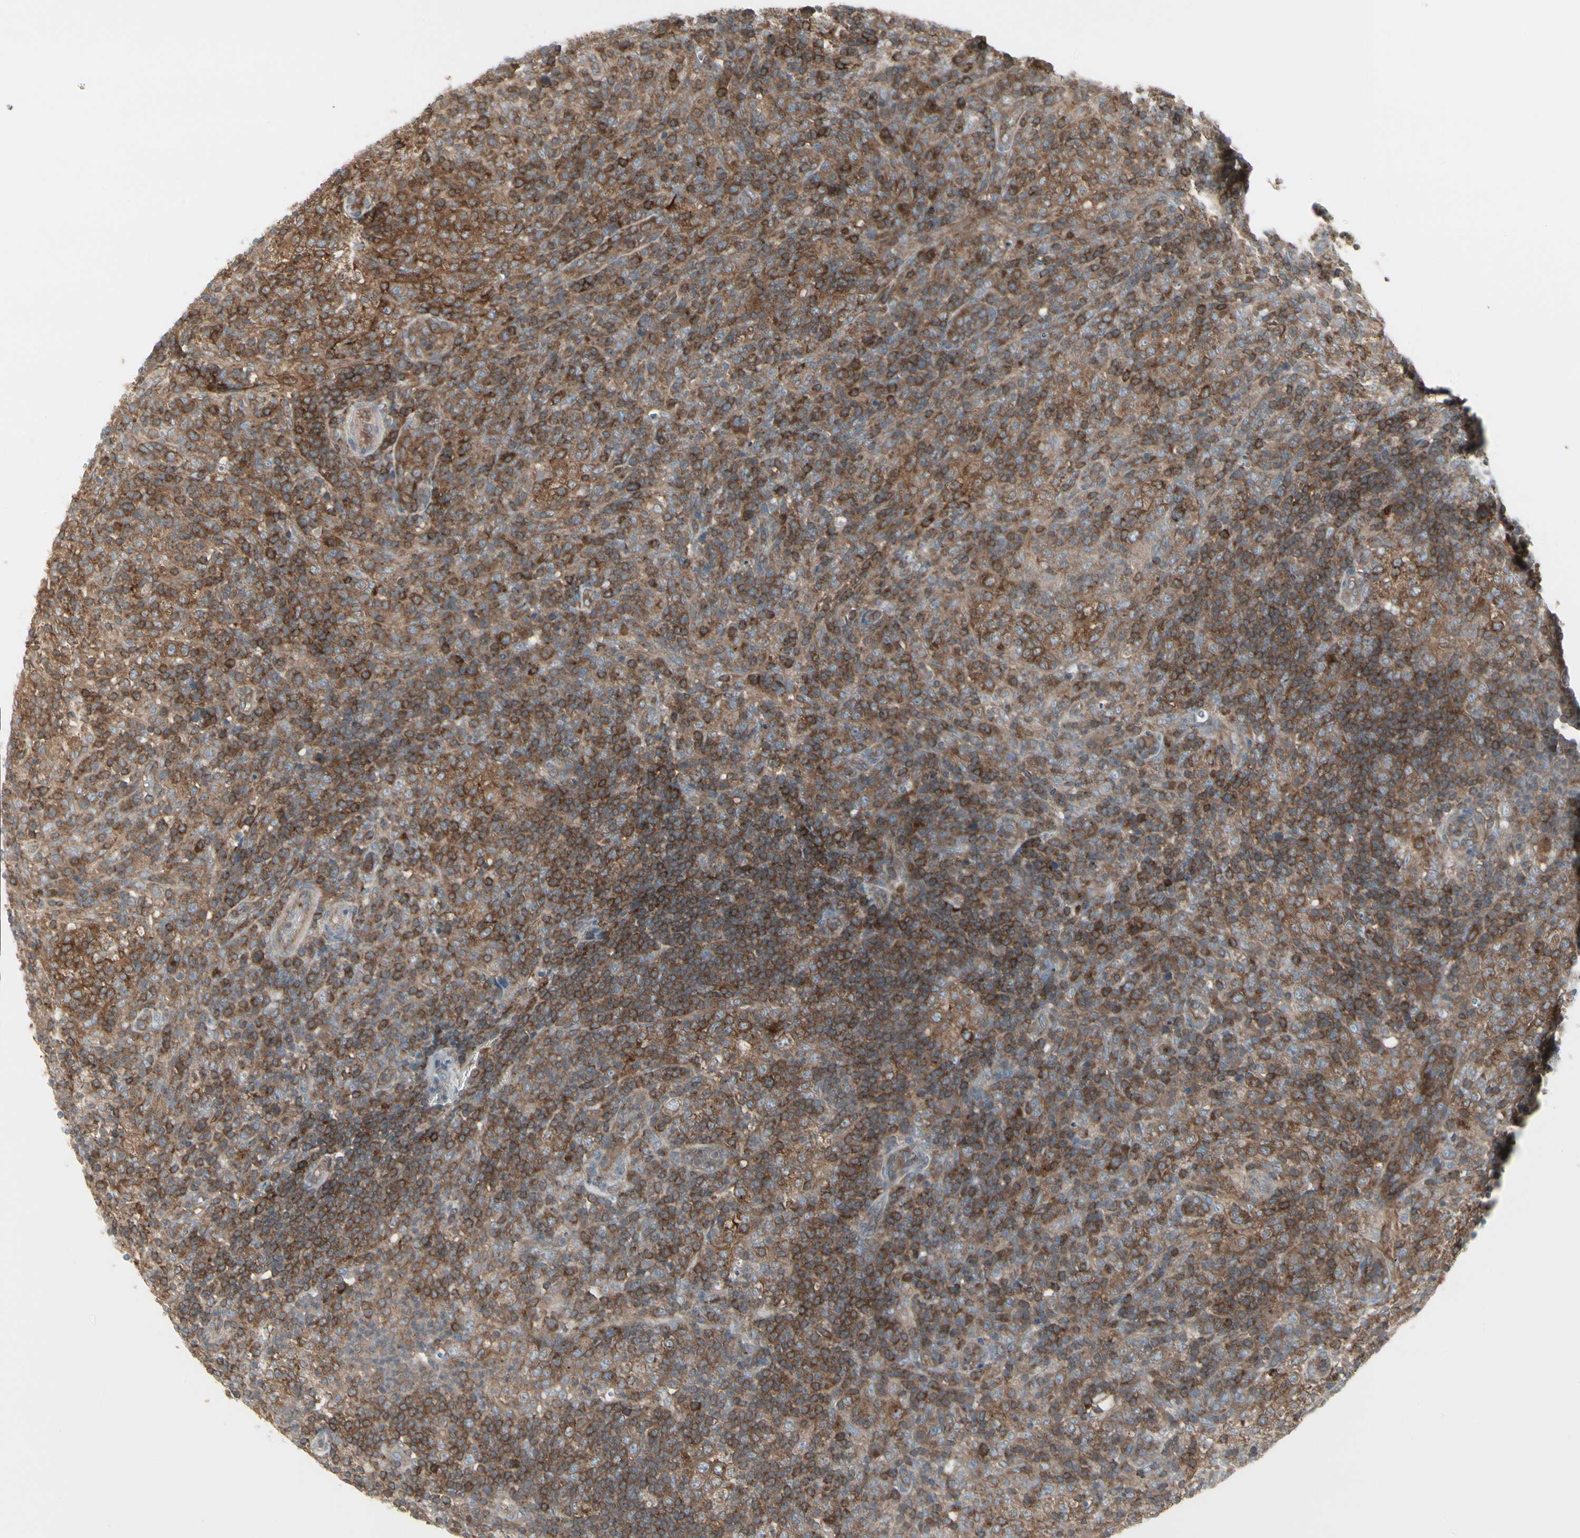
{"staining": {"intensity": "moderate", "quantity": ">75%", "location": "cytoplasmic/membranous"}, "tissue": "lymphoma", "cell_type": "Tumor cells", "image_type": "cancer", "snomed": [{"axis": "morphology", "description": "Malignant lymphoma, non-Hodgkin's type, High grade"}, {"axis": "topography", "description": "Lymph node"}], "caption": "Malignant lymphoma, non-Hodgkin's type (high-grade) tissue reveals moderate cytoplasmic/membranous positivity in approximately >75% of tumor cells", "gene": "EPS15", "patient": {"sex": "female", "age": 76}}